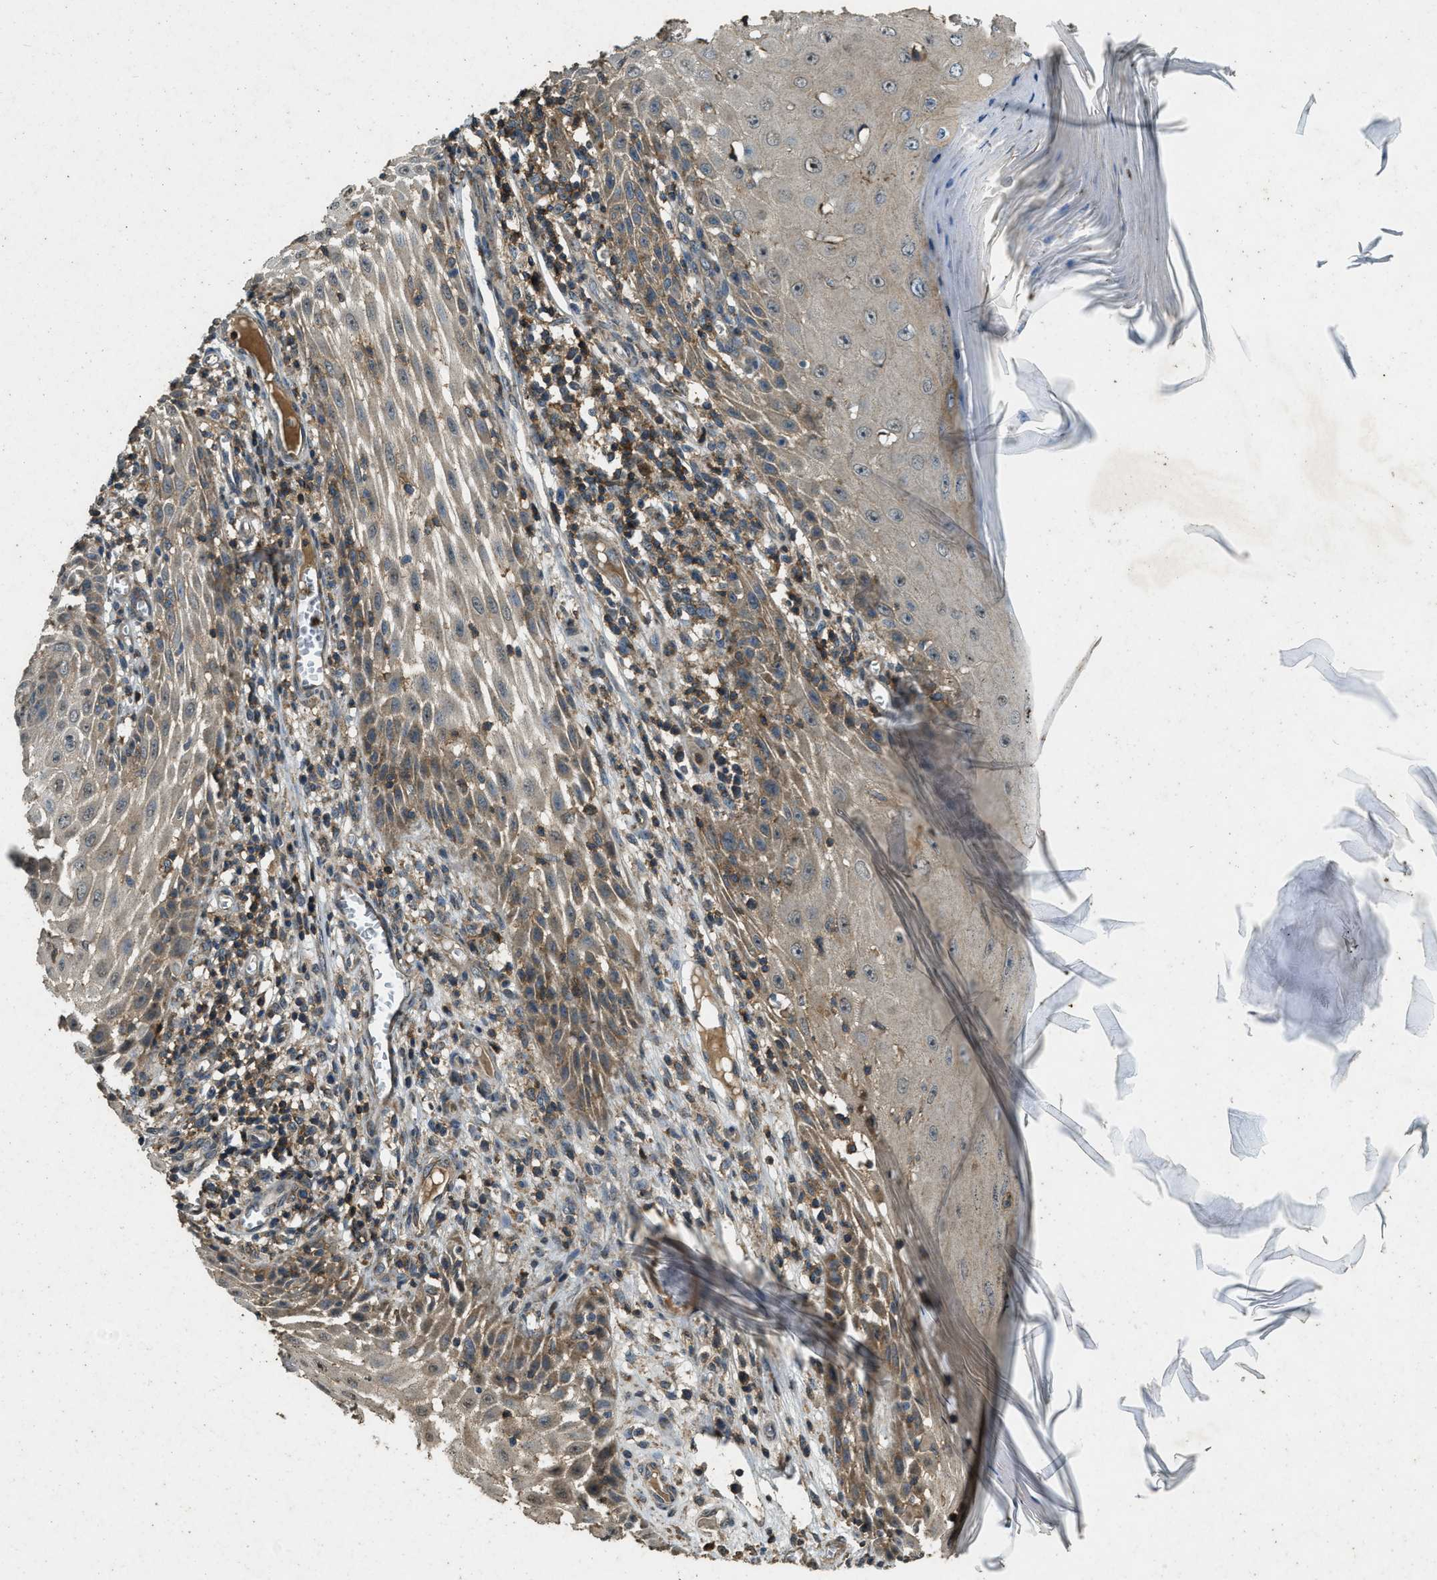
{"staining": {"intensity": "weak", "quantity": "25%-75%", "location": "cytoplasmic/membranous"}, "tissue": "skin cancer", "cell_type": "Tumor cells", "image_type": "cancer", "snomed": [{"axis": "morphology", "description": "Squamous cell carcinoma, NOS"}, {"axis": "topography", "description": "Skin"}], "caption": "Tumor cells reveal weak cytoplasmic/membranous staining in about 25%-75% of cells in skin squamous cell carcinoma.", "gene": "ATP8B1", "patient": {"sex": "female", "age": 73}}